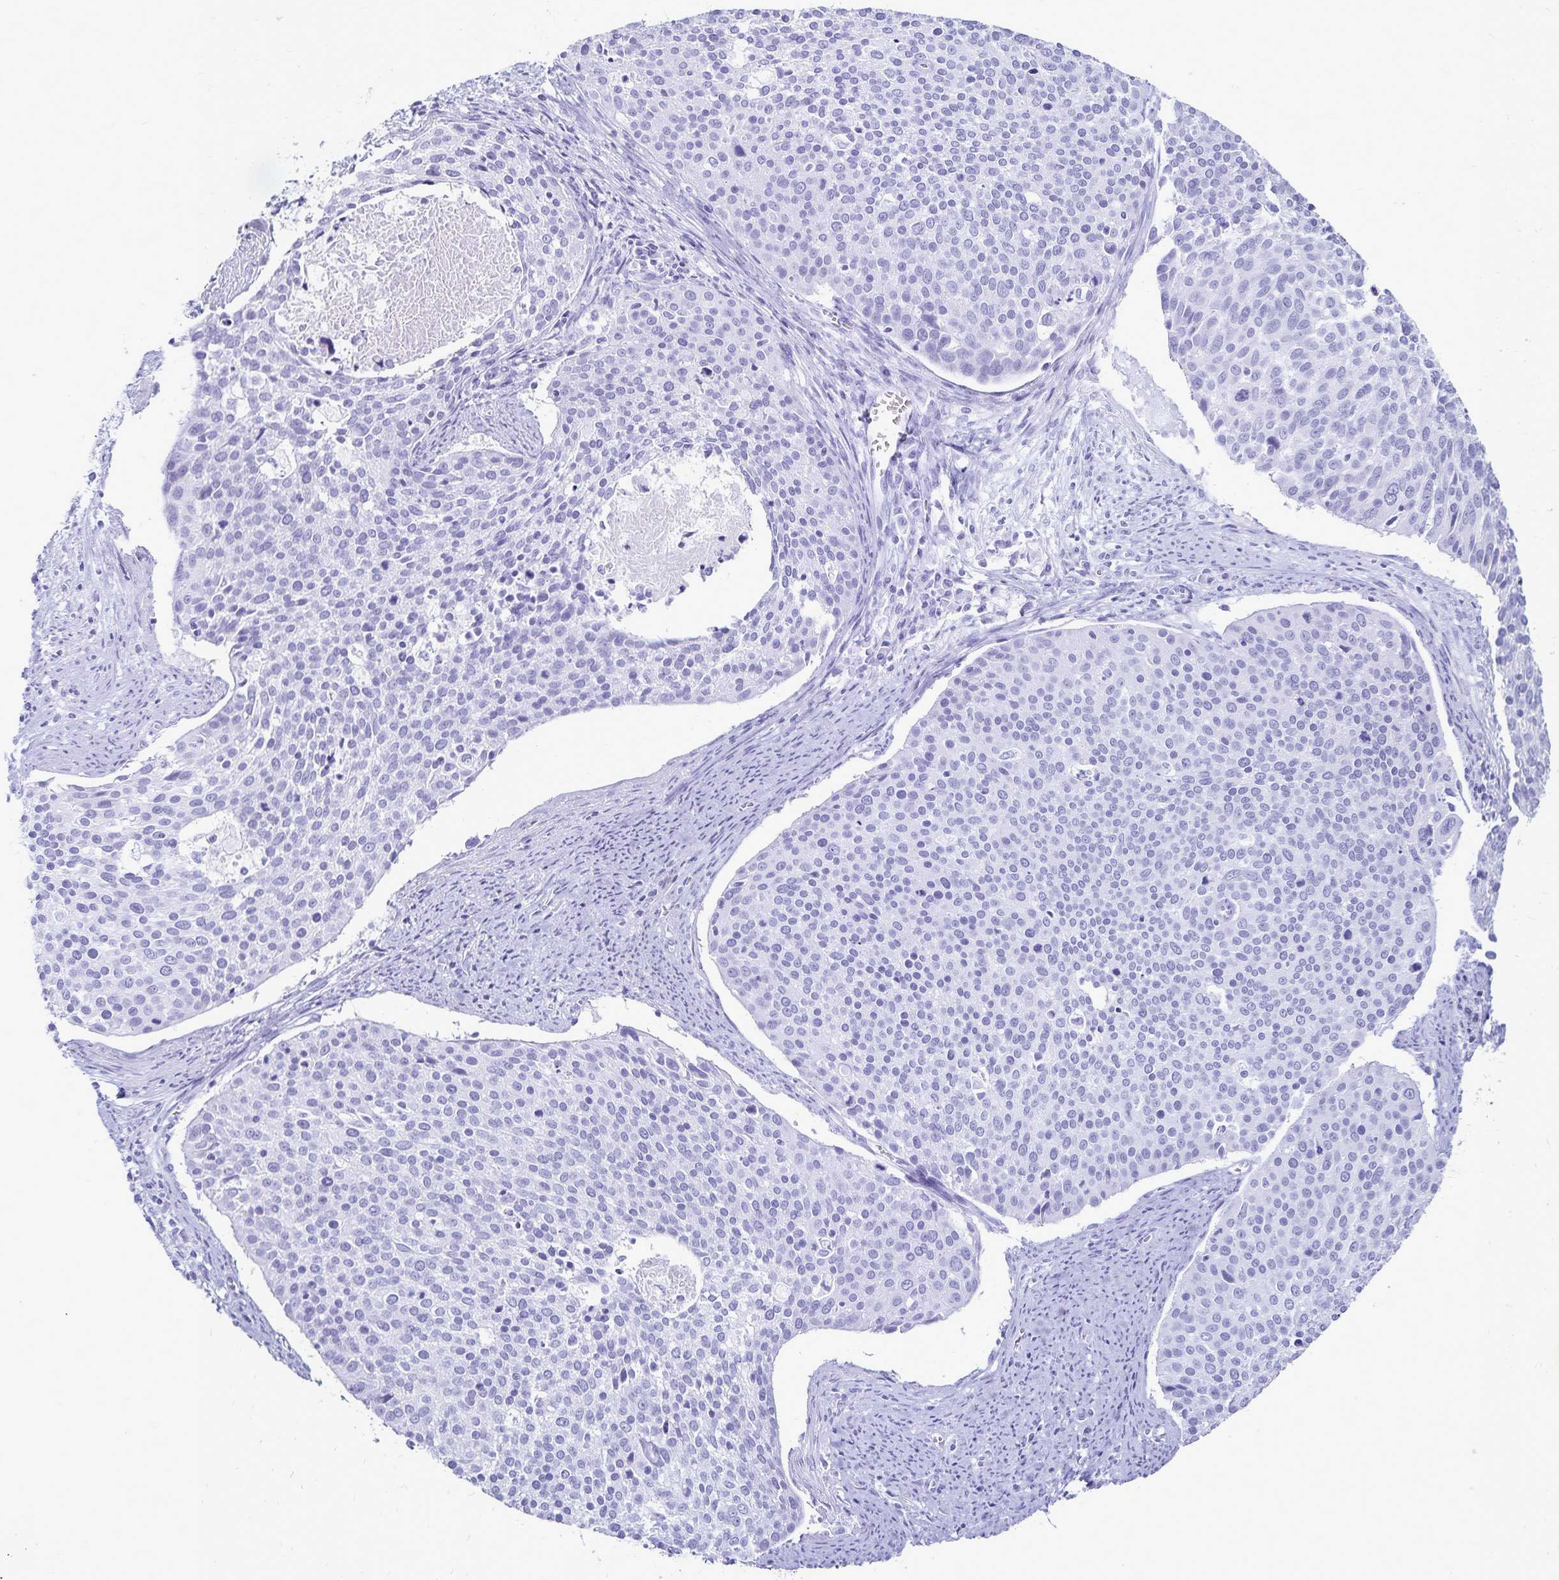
{"staining": {"intensity": "negative", "quantity": "none", "location": "none"}, "tissue": "cervical cancer", "cell_type": "Tumor cells", "image_type": "cancer", "snomed": [{"axis": "morphology", "description": "Squamous cell carcinoma, NOS"}, {"axis": "topography", "description": "Cervix"}], "caption": "Immunohistochemical staining of human cervical squamous cell carcinoma reveals no significant staining in tumor cells.", "gene": "GIP", "patient": {"sex": "female", "age": 39}}